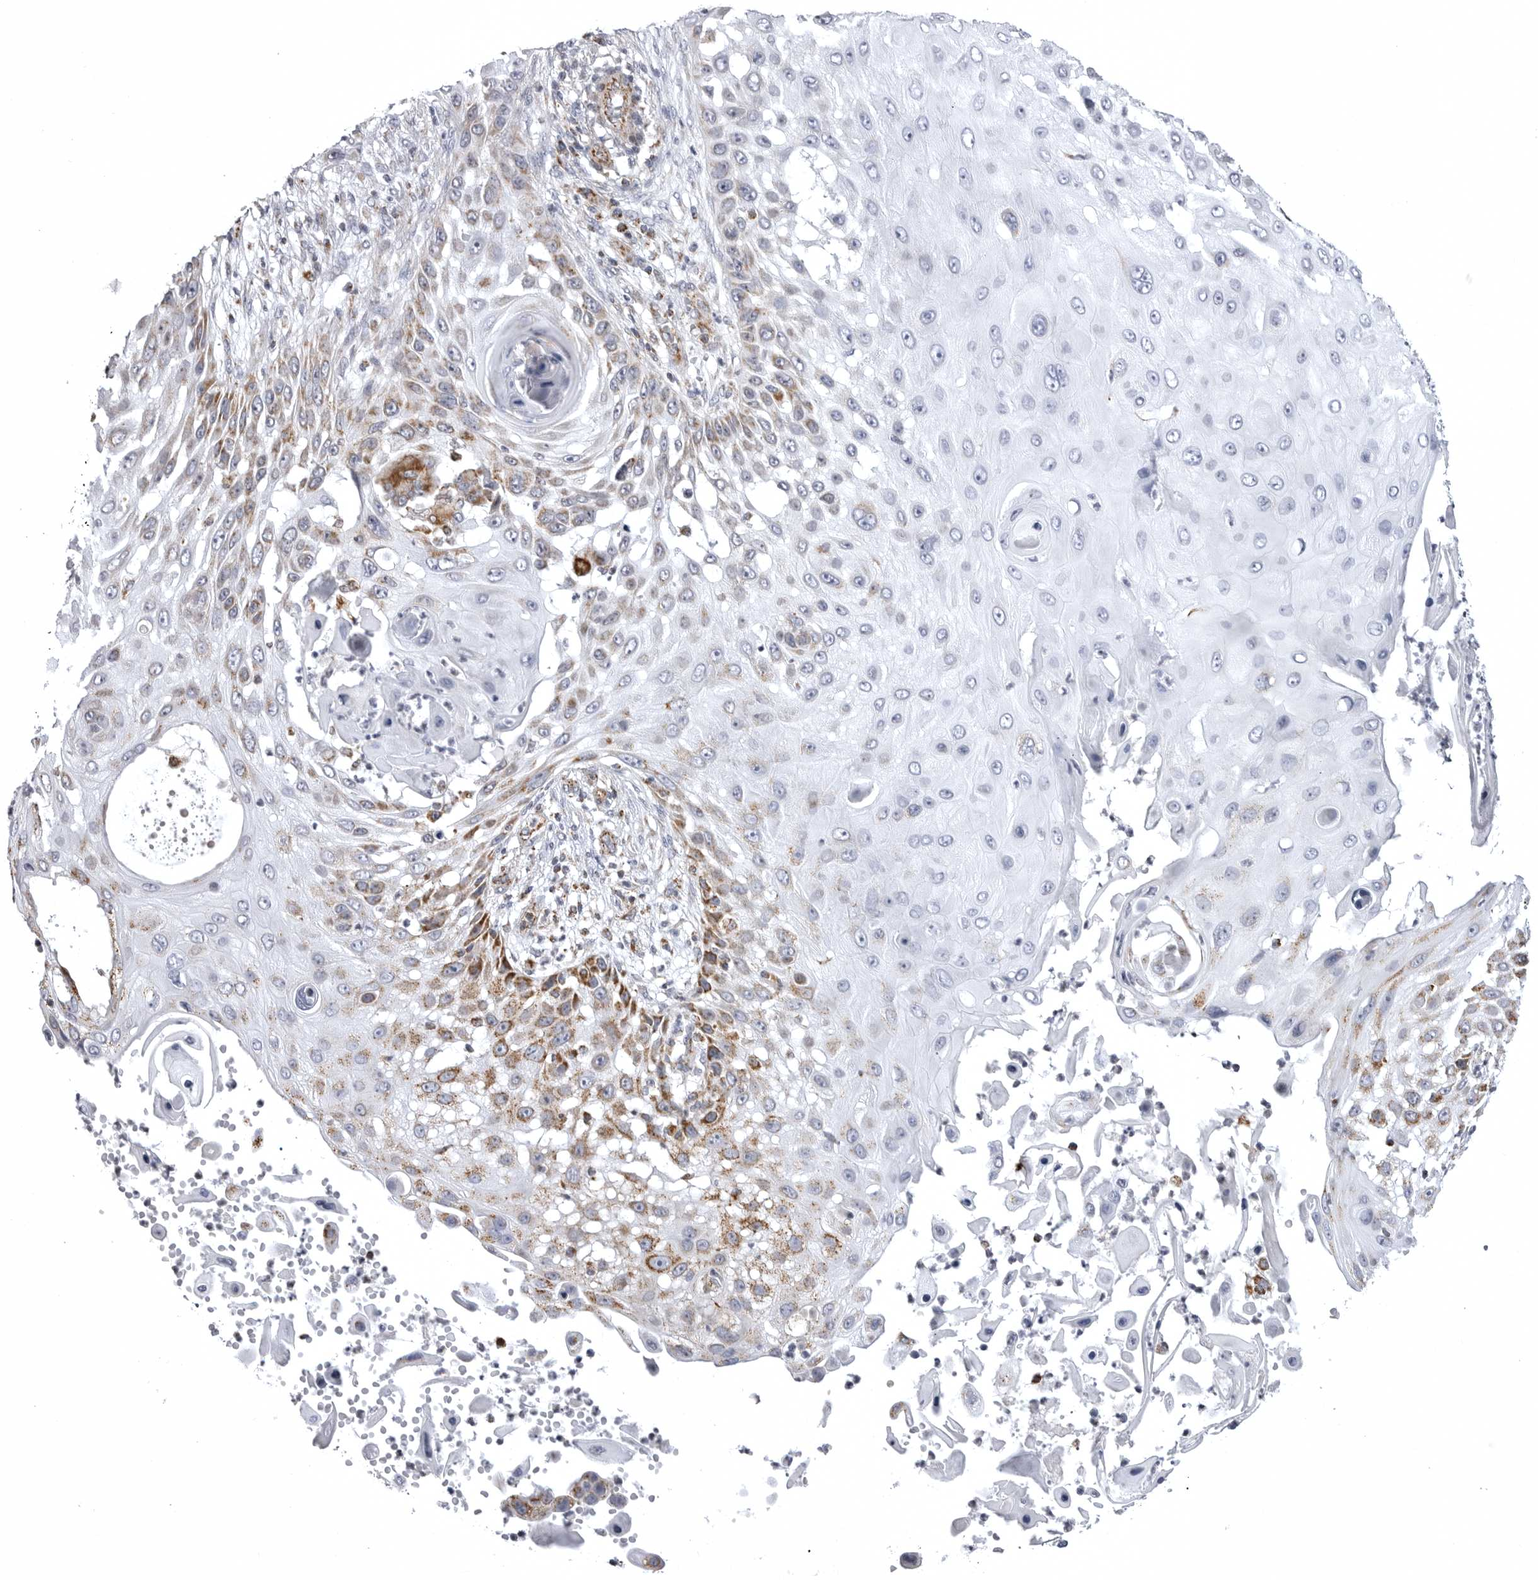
{"staining": {"intensity": "moderate", "quantity": "25%-75%", "location": "cytoplasmic/membranous"}, "tissue": "skin cancer", "cell_type": "Tumor cells", "image_type": "cancer", "snomed": [{"axis": "morphology", "description": "Squamous cell carcinoma, NOS"}, {"axis": "topography", "description": "Skin"}], "caption": "Protein positivity by IHC demonstrates moderate cytoplasmic/membranous expression in approximately 25%-75% of tumor cells in skin cancer (squamous cell carcinoma).", "gene": "TUFM", "patient": {"sex": "female", "age": 44}}